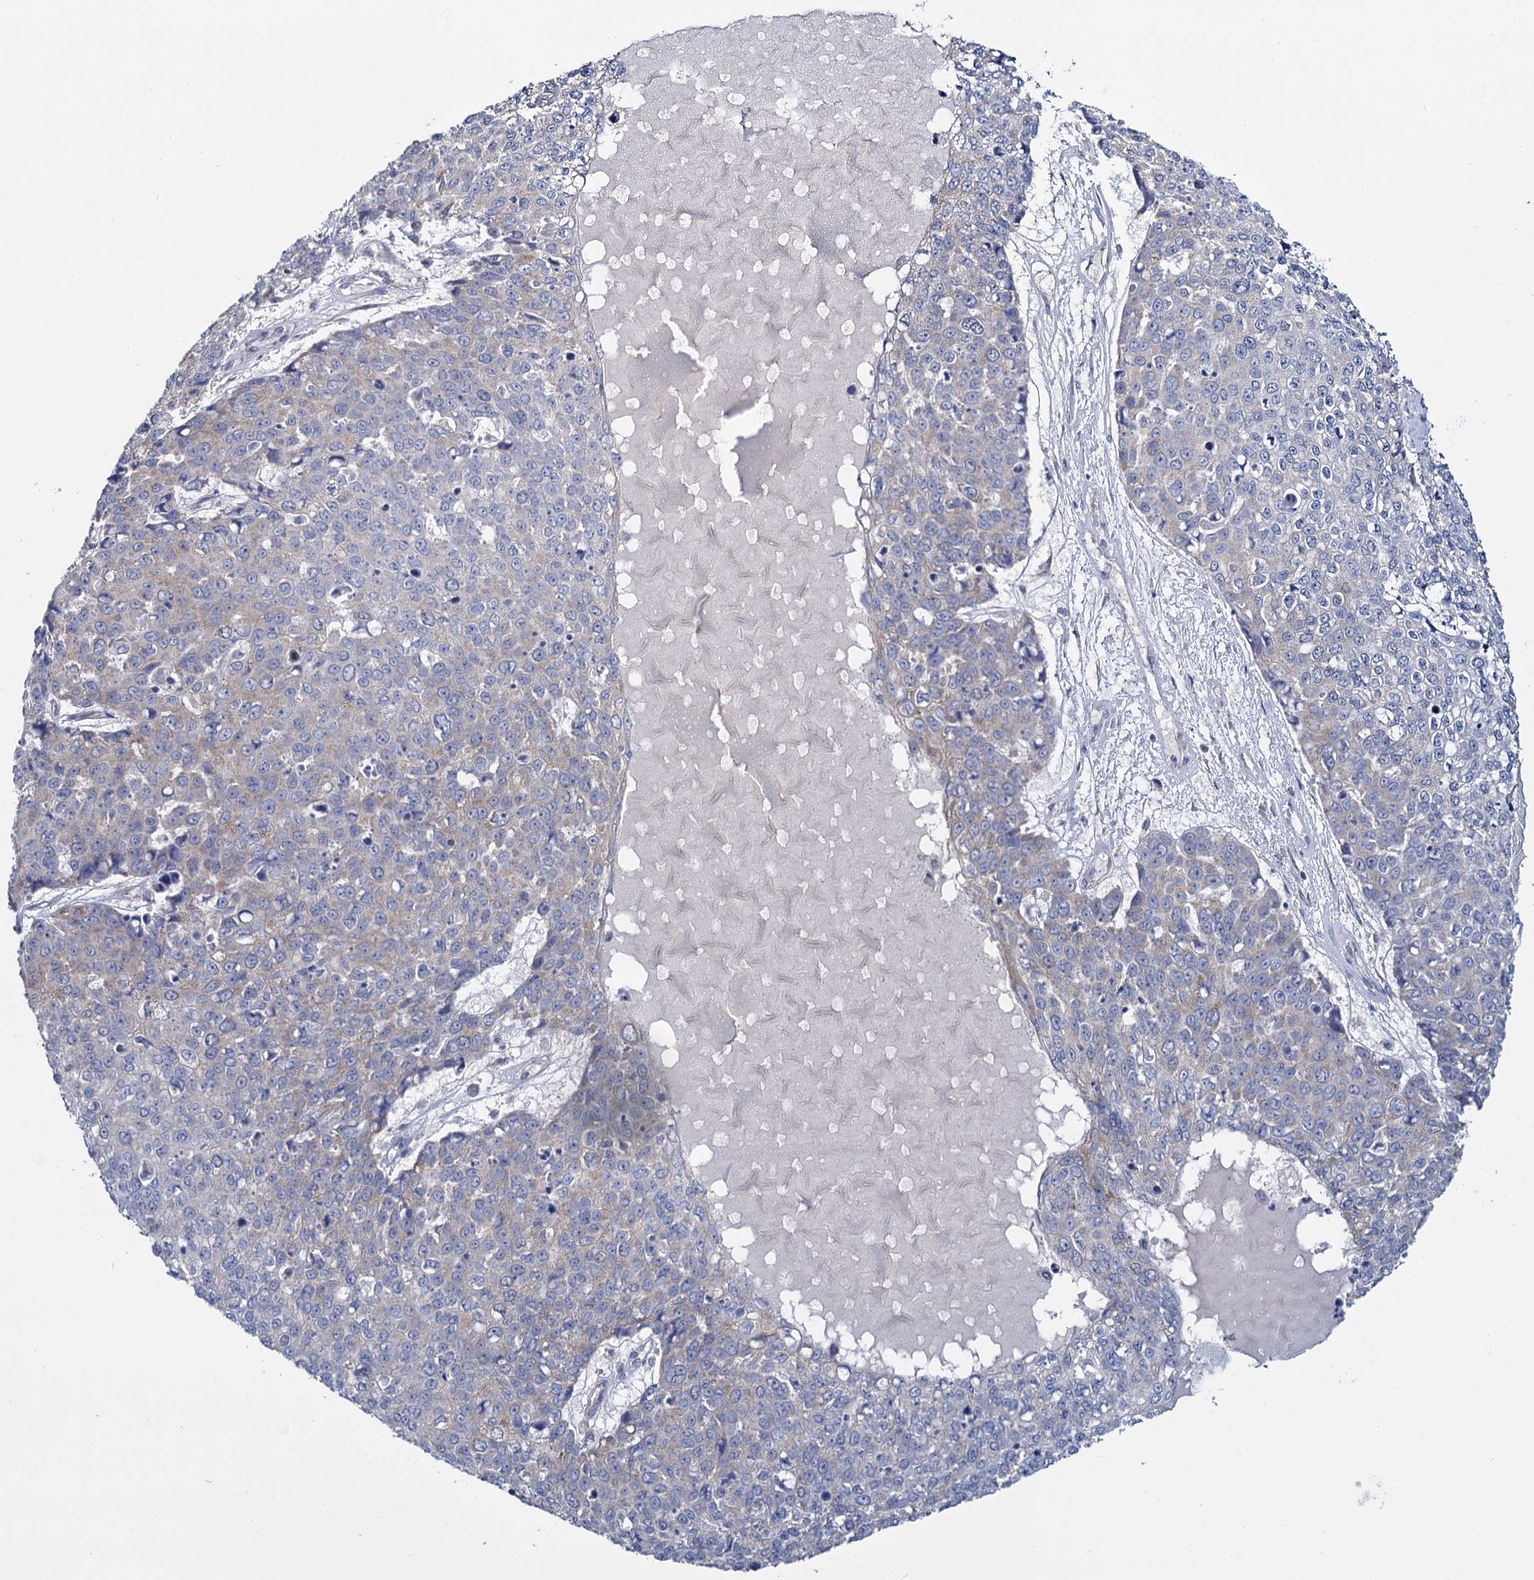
{"staining": {"intensity": "weak", "quantity": "<25%", "location": "cytoplasmic/membranous"}, "tissue": "skin cancer", "cell_type": "Tumor cells", "image_type": "cancer", "snomed": [{"axis": "morphology", "description": "Squamous cell carcinoma, NOS"}, {"axis": "topography", "description": "Skin"}], "caption": "A micrograph of human skin squamous cell carcinoma is negative for staining in tumor cells.", "gene": "GSTM2", "patient": {"sex": "female", "age": 44}}